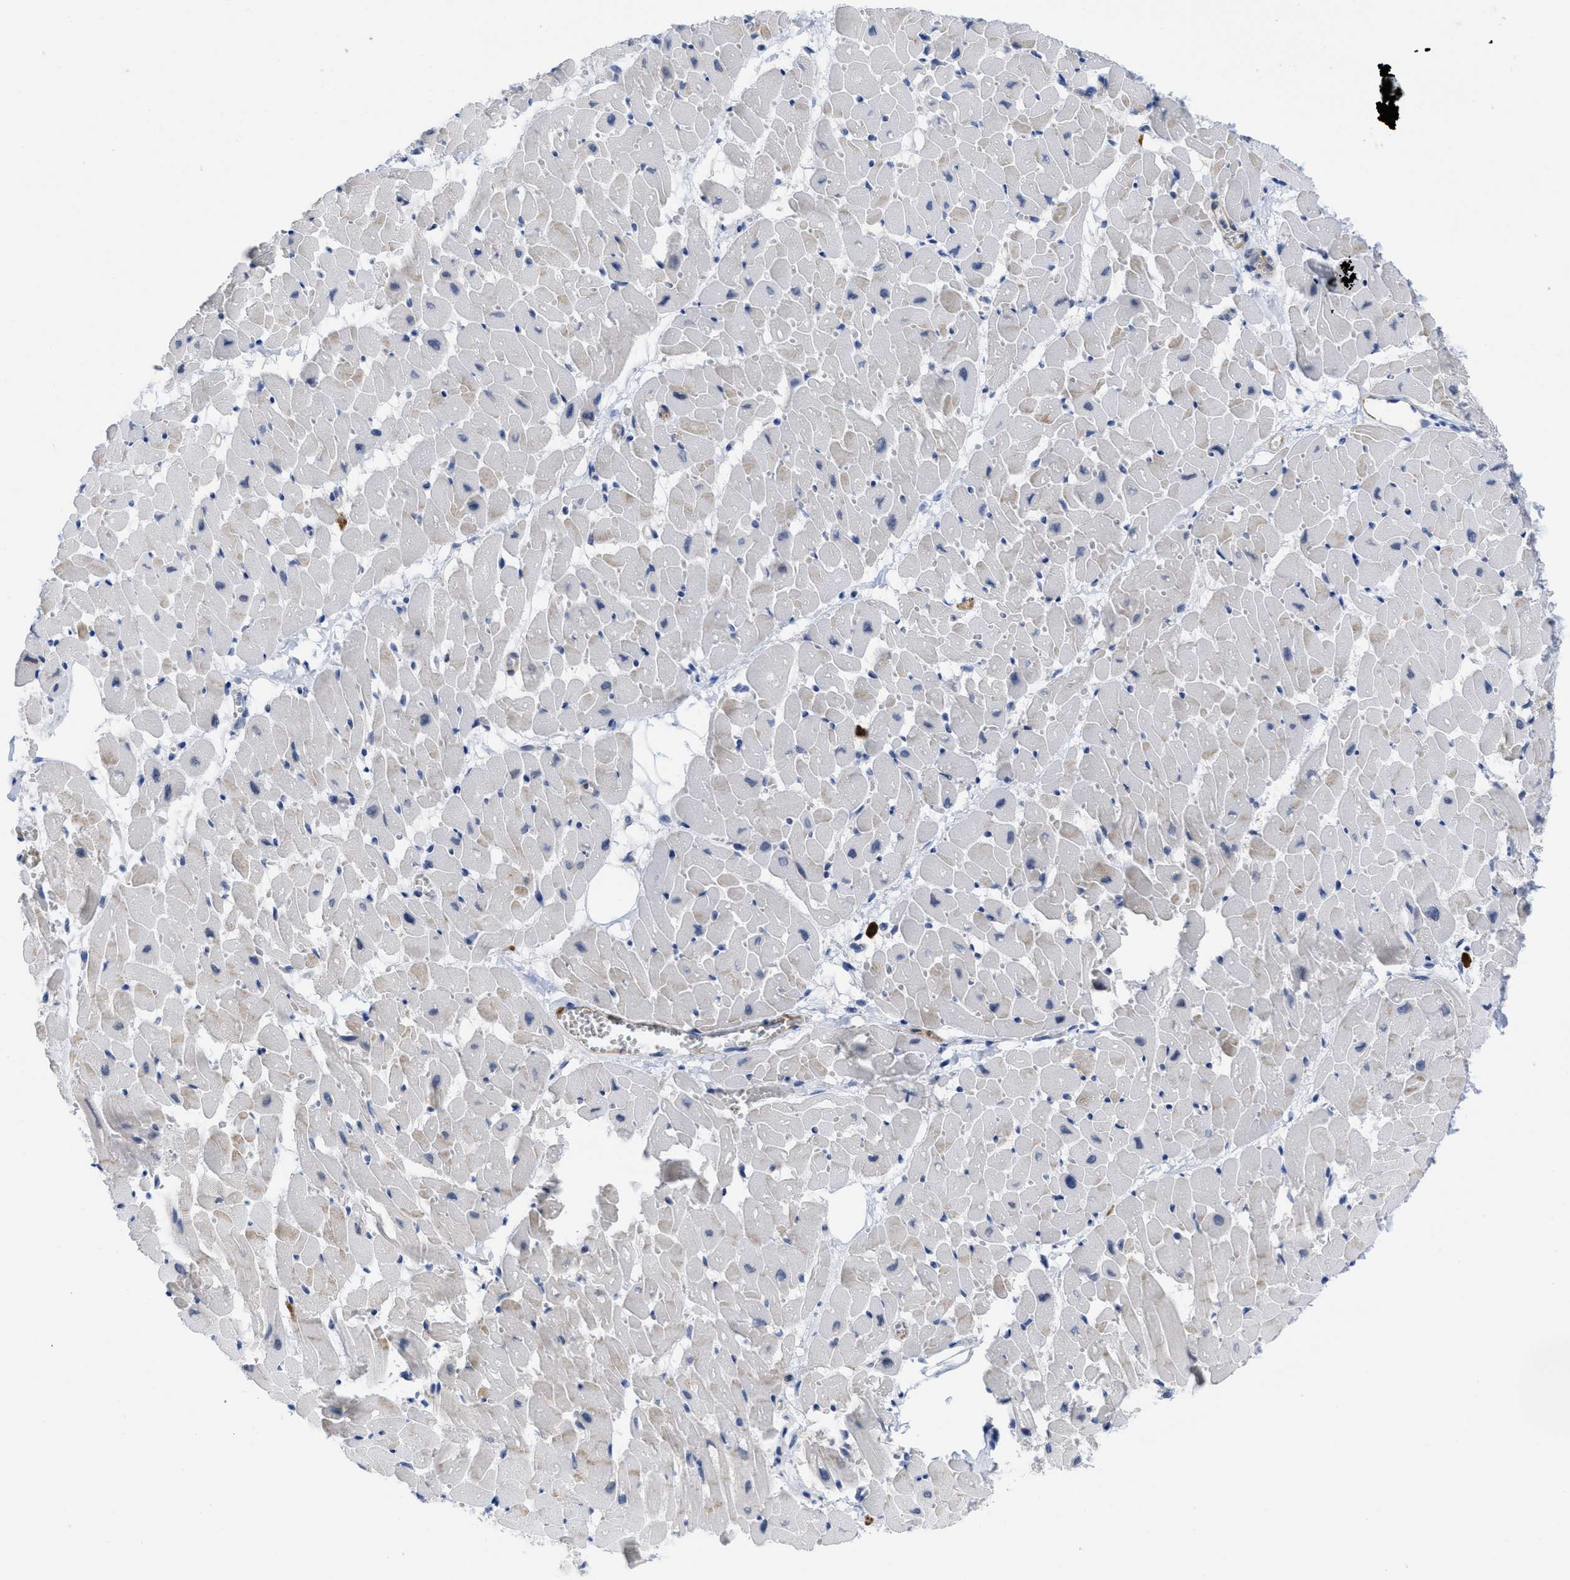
{"staining": {"intensity": "weak", "quantity": "25%-75%", "location": "cytoplasmic/membranous"}, "tissue": "heart muscle", "cell_type": "Cardiomyocytes", "image_type": "normal", "snomed": [{"axis": "morphology", "description": "Normal tissue, NOS"}, {"axis": "topography", "description": "Heart"}], "caption": "Protein expression analysis of benign human heart muscle reveals weak cytoplasmic/membranous positivity in about 25%-75% of cardiomyocytes. (brown staining indicates protein expression, while blue staining denotes nuclei).", "gene": "ACKR1", "patient": {"sex": "female", "age": 19}}